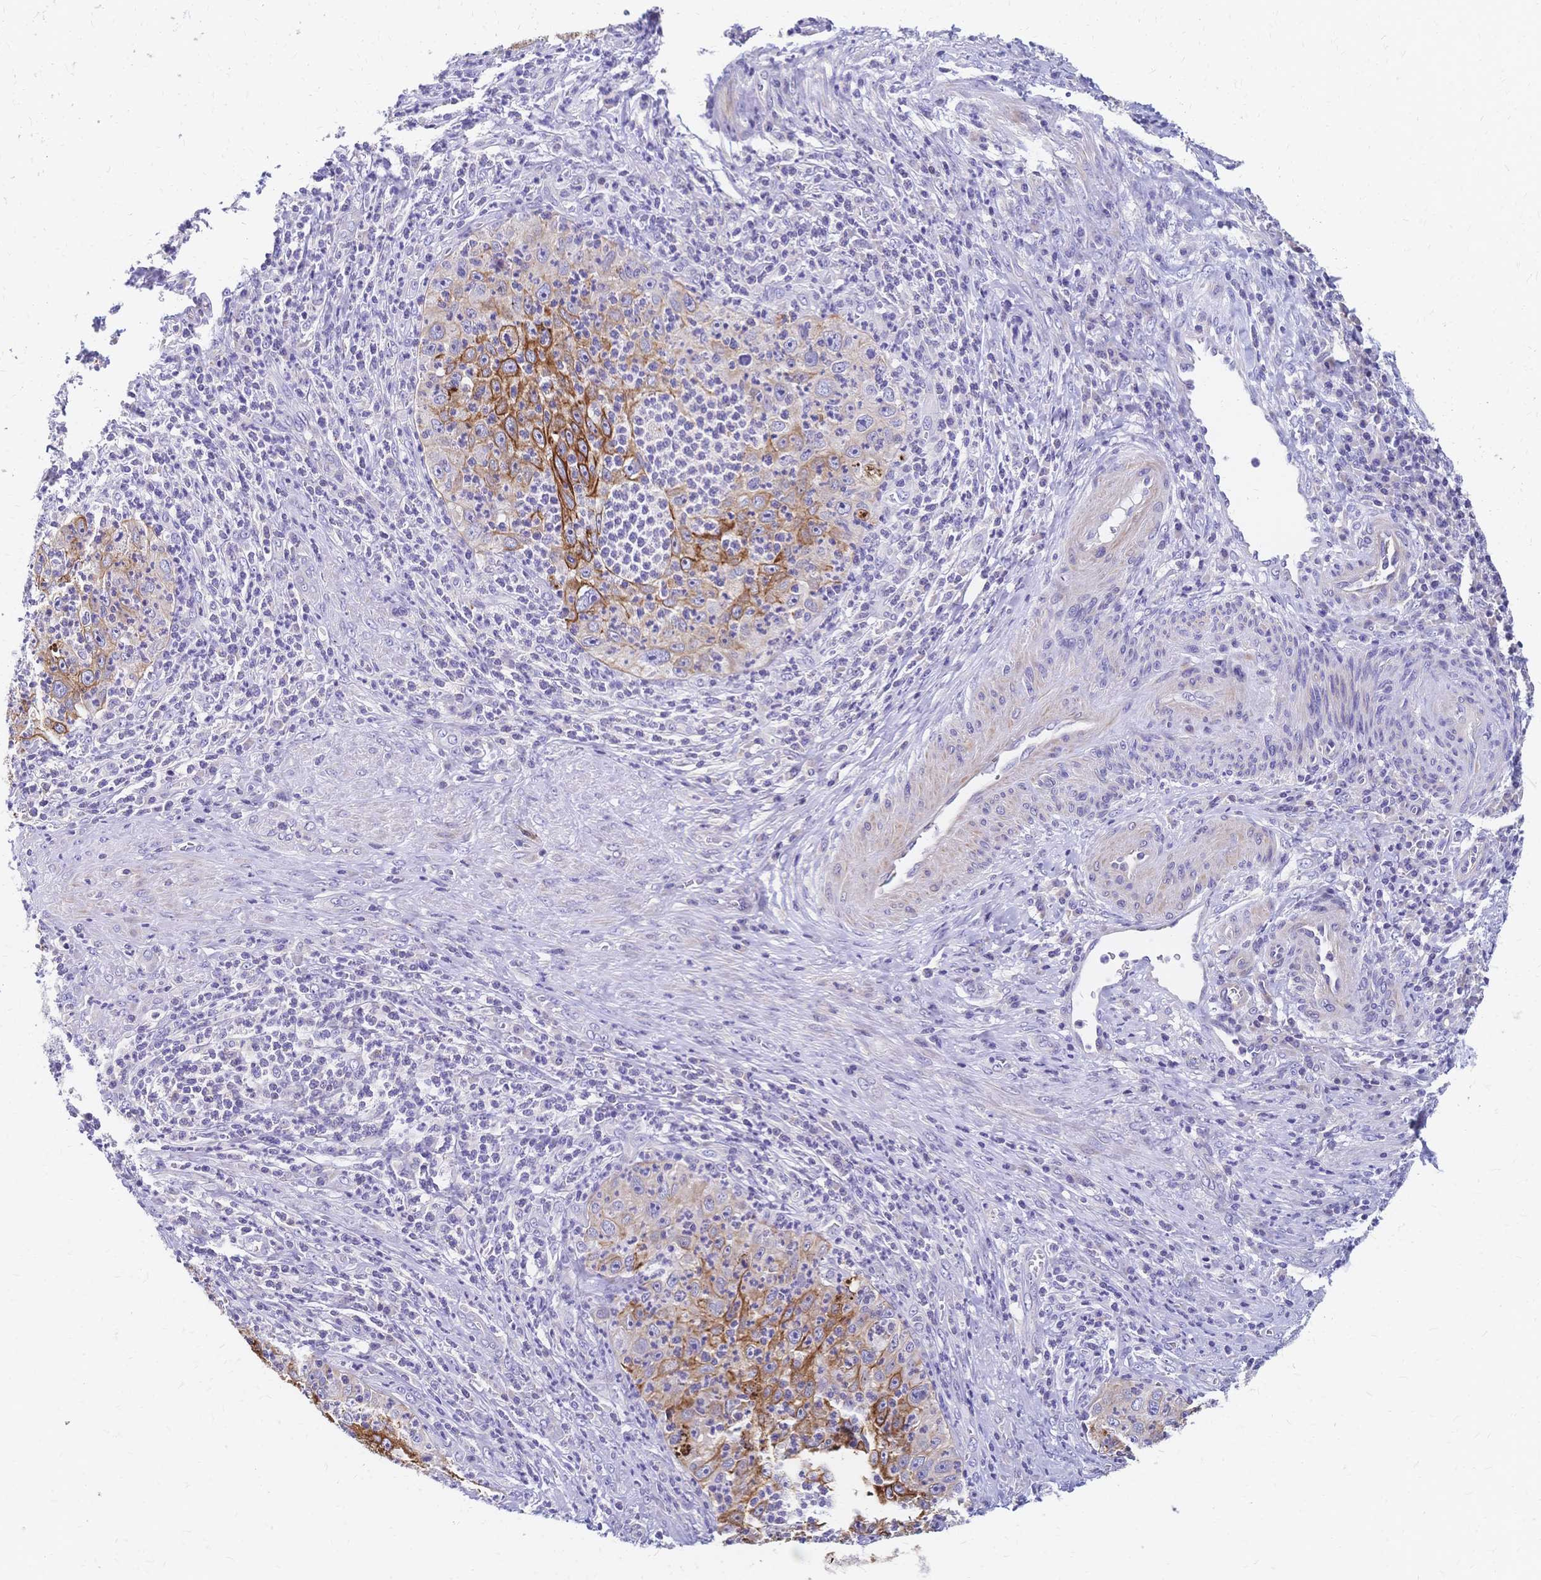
{"staining": {"intensity": "moderate", "quantity": "25%-75%", "location": "cytoplasmic/membranous"}, "tissue": "cervical cancer", "cell_type": "Tumor cells", "image_type": "cancer", "snomed": [{"axis": "morphology", "description": "Squamous cell carcinoma, NOS"}, {"axis": "topography", "description": "Cervix"}], "caption": "IHC micrograph of neoplastic tissue: human squamous cell carcinoma (cervical) stained using immunohistochemistry (IHC) shows medium levels of moderate protein expression localized specifically in the cytoplasmic/membranous of tumor cells, appearing as a cytoplasmic/membranous brown color.", "gene": "DTNB", "patient": {"sex": "female", "age": 30}}